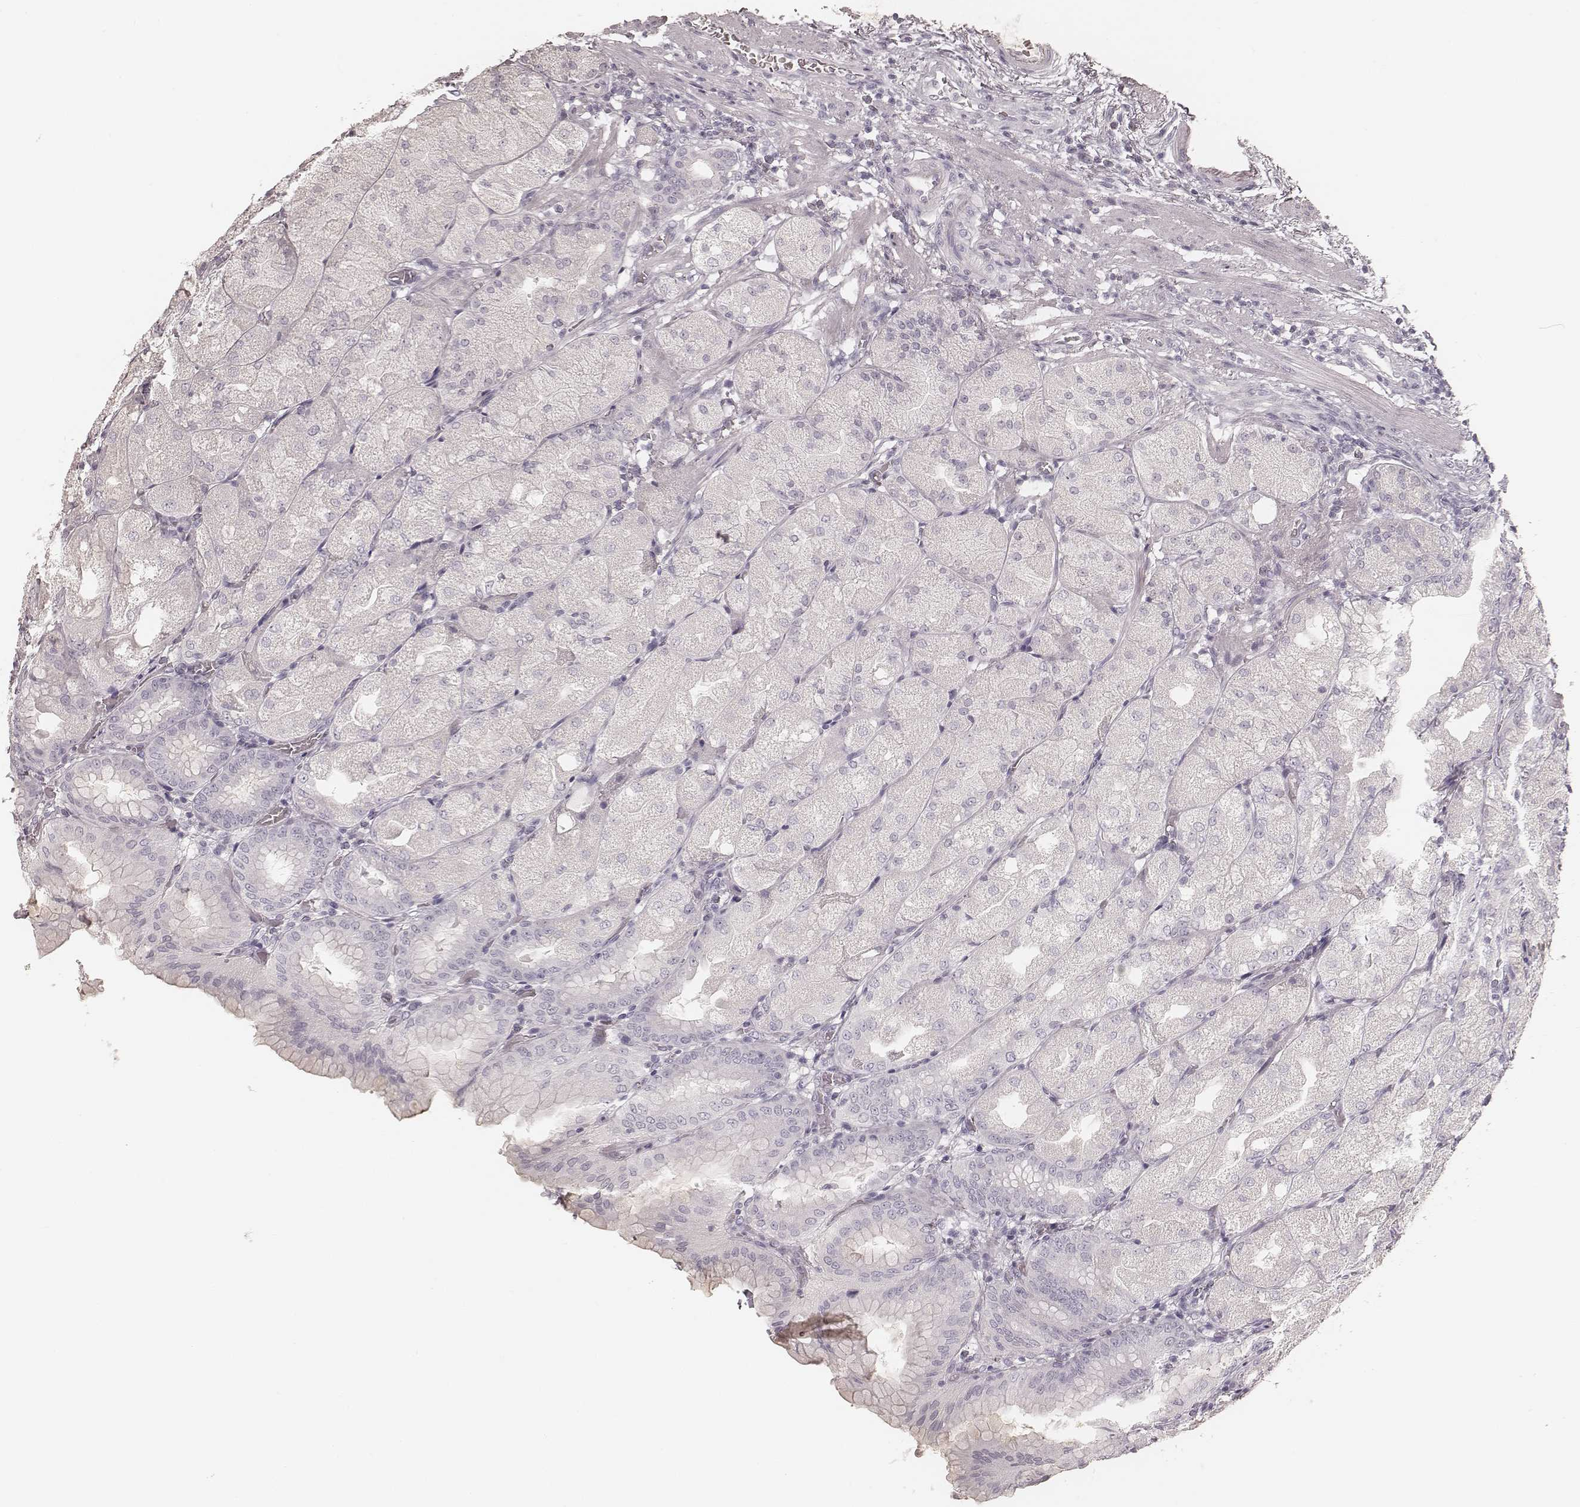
{"staining": {"intensity": "negative", "quantity": "none", "location": "none"}, "tissue": "stomach", "cell_type": "Glandular cells", "image_type": "normal", "snomed": [{"axis": "morphology", "description": "Normal tissue, NOS"}, {"axis": "topography", "description": "Stomach, upper"}, {"axis": "topography", "description": "Stomach"}, {"axis": "topography", "description": "Stomach, lower"}], "caption": "Immunohistochemical staining of normal human stomach shows no significant staining in glandular cells.", "gene": "KRT31", "patient": {"sex": "male", "age": 62}}